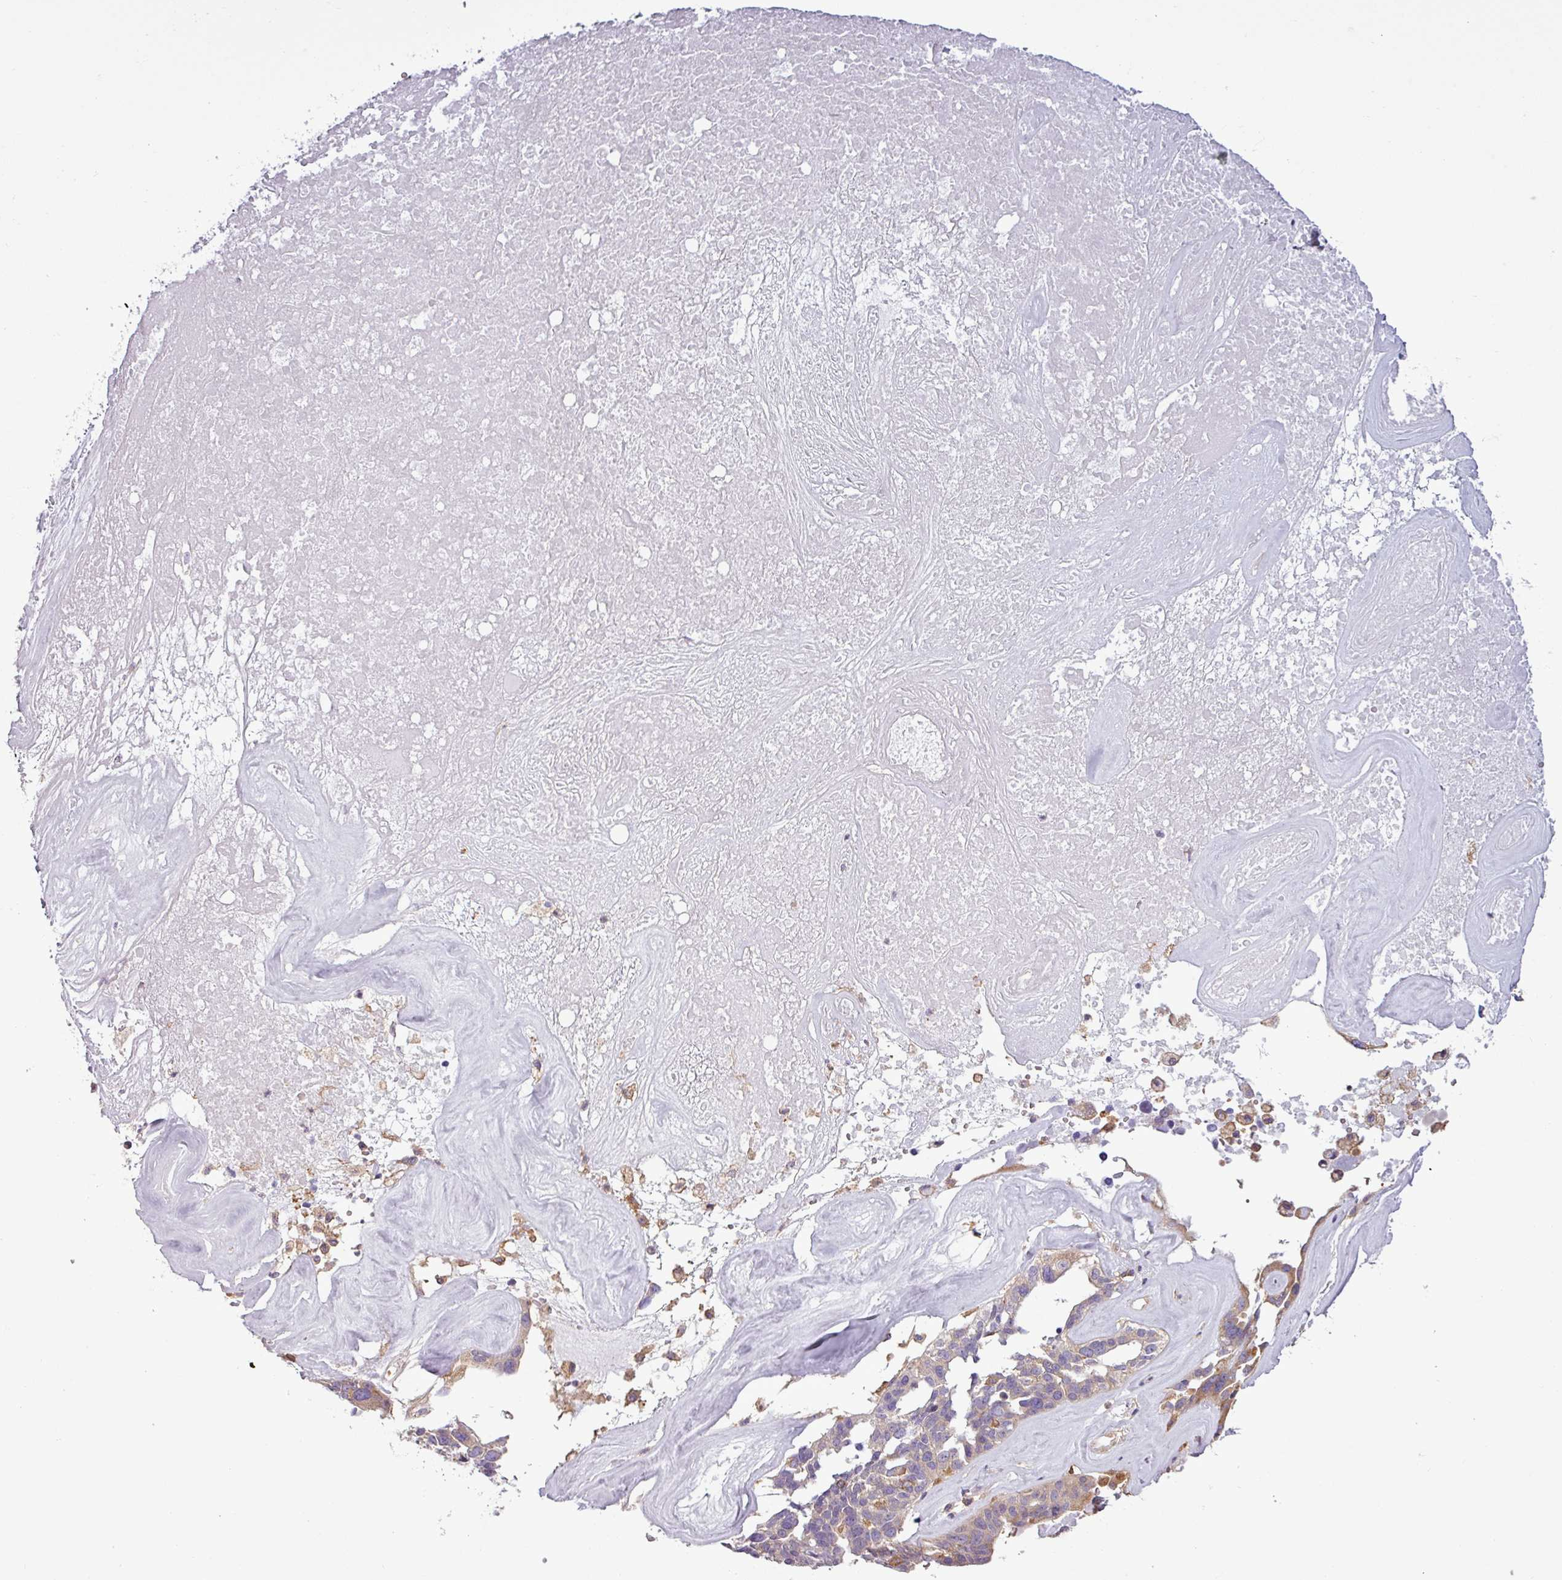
{"staining": {"intensity": "weak", "quantity": "25%-75%", "location": "cytoplasmic/membranous"}, "tissue": "ovarian cancer", "cell_type": "Tumor cells", "image_type": "cancer", "snomed": [{"axis": "morphology", "description": "Cystadenocarcinoma, serous, NOS"}, {"axis": "topography", "description": "Ovary"}], "caption": "Protein expression analysis of human ovarian serous cystadenocarcinoma reveals weak cytoplasmic/membranous positivity in approximately 25%-75% of tumor cells.", "gene": "PACSIN2", "patient": {"sex": "female", "age": 59}}